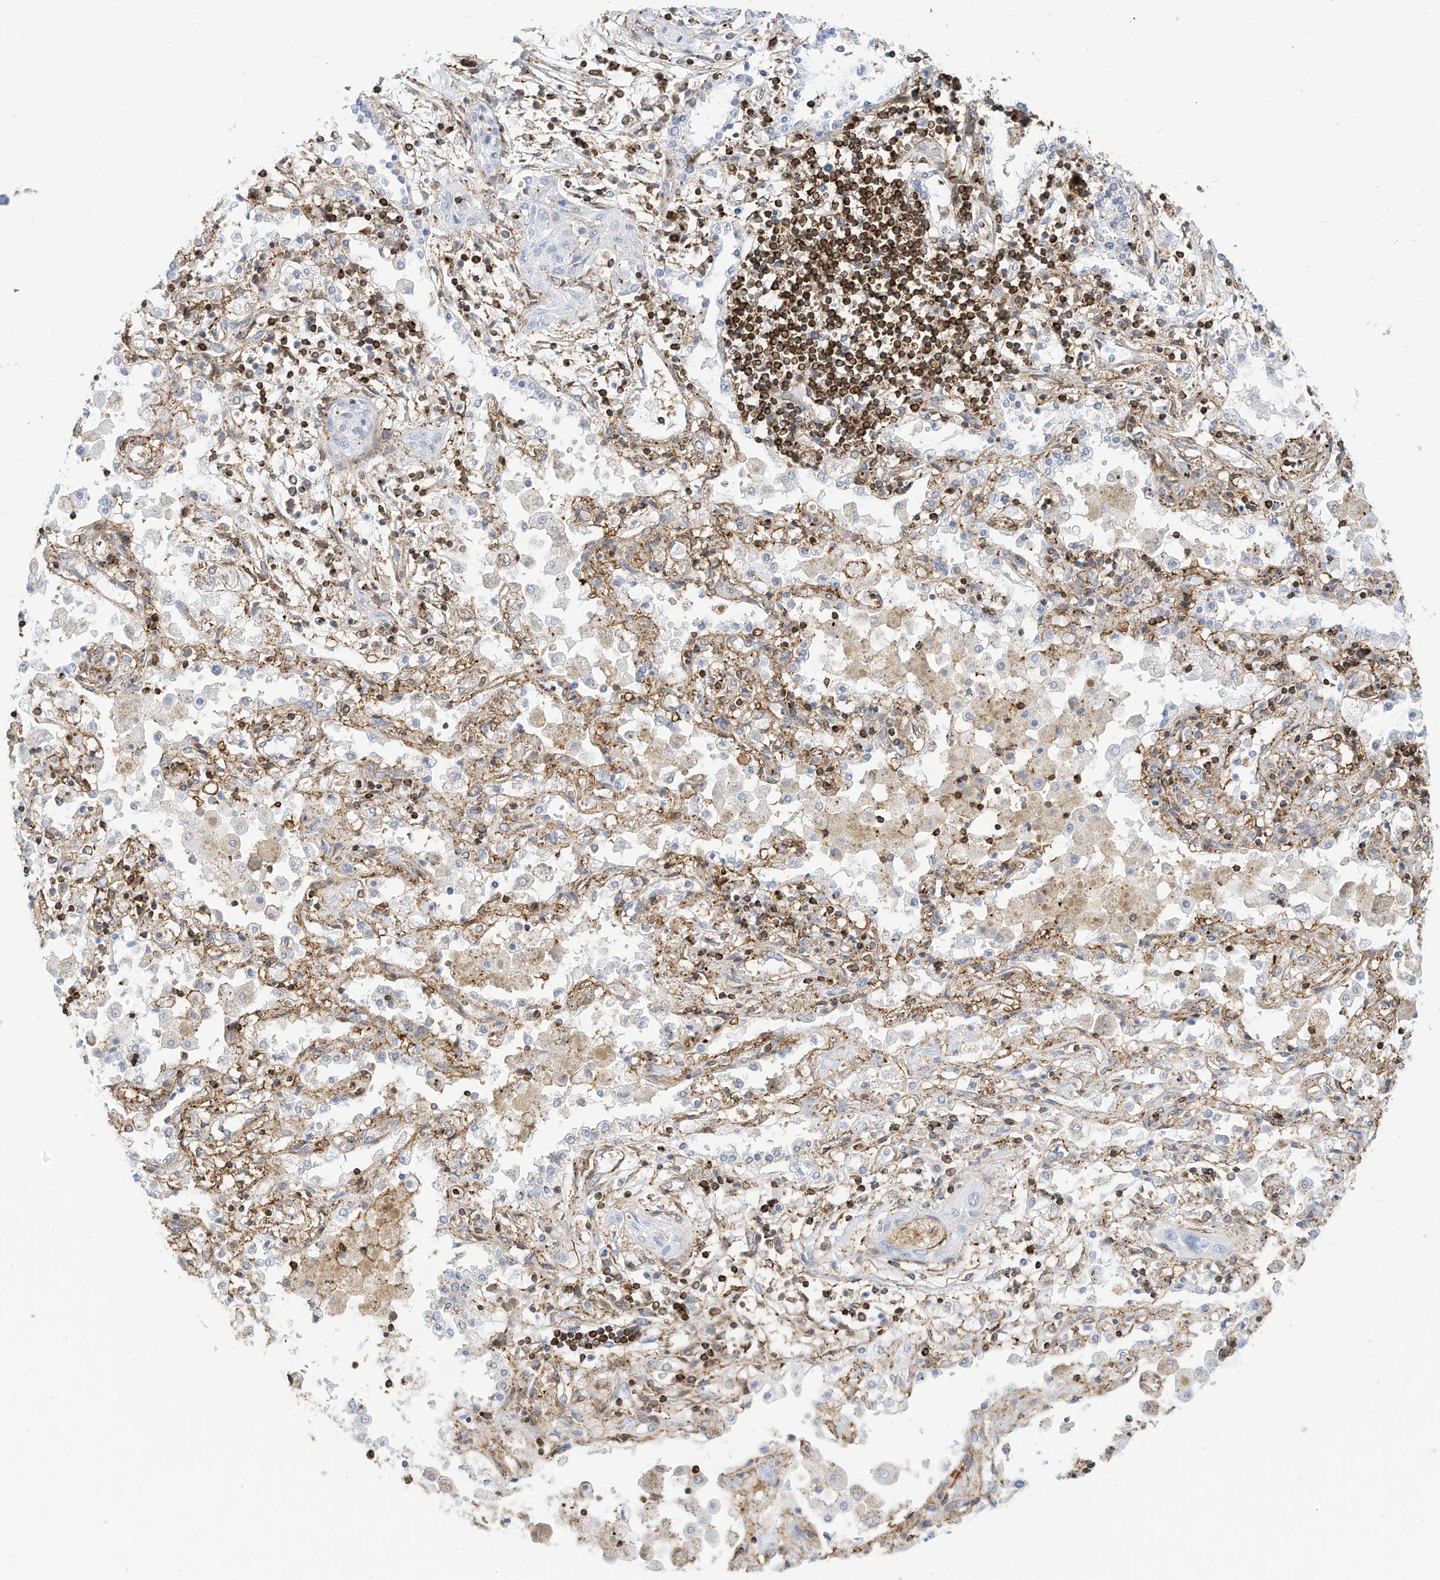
{"staining": {"intensity": "negative", "quantity": "none", "location": "none"}, "tissue": "lung cancer", "cell_type": "Tumor cells", "image_type": "cancer", "snomed": [{"axis": "morphology", "description": "Squamous cell carcinoma, NOS"}, {"axis": "topography", "description": "Lung"}], "caption": "Human lung squamous cell carcinoma stained for a protein using immunohistochemistry demonstrates no expression in tumor cells.", "gene": "TXNDC9", "patient": {"sex": "female", "age": 47}}